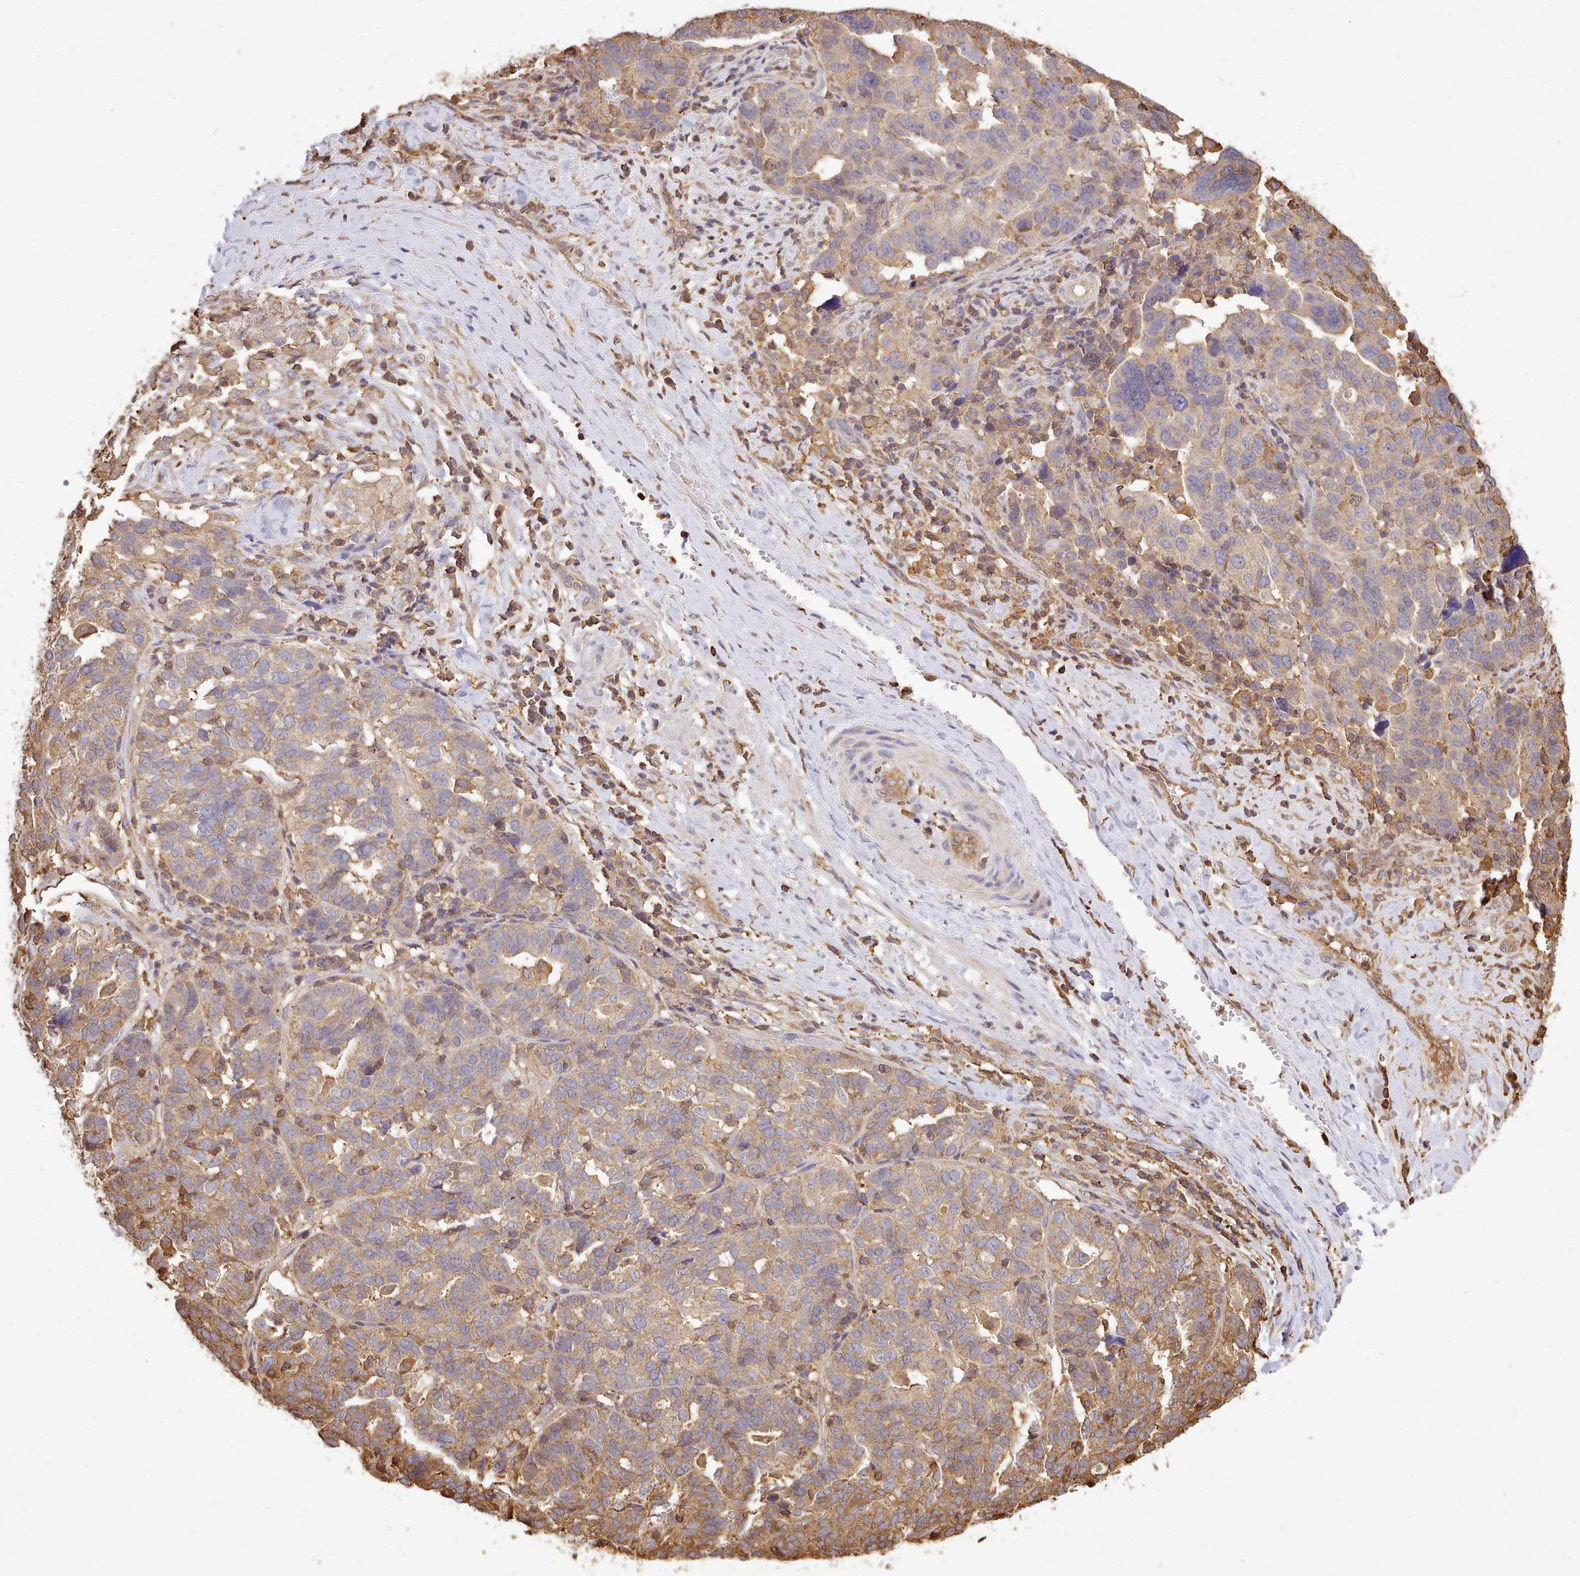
{"staining": {"intensity": "moderate", "quantity": "25%-75%", "location": "cytoplasmic/membranous"}, "tissue": "ovarian cancer", "cell_type": "Tumor cells", "image_type": "cancer", "snomed": [{"axis": "morphology", "description": "Cystadenocarcinoma, serous, NOS"}, {"axis": "topography", "description": "Ovary"}], "caption": "Serous cystadenocarcinoma (ovarian) stained with immunohistochemistry (IHC) displays moderate cytoplasmic/membranous staining in about 25%-75% of tumor cells.", "gene": "CAPZA1", "patient": {"sex": "female", "age": 59}}